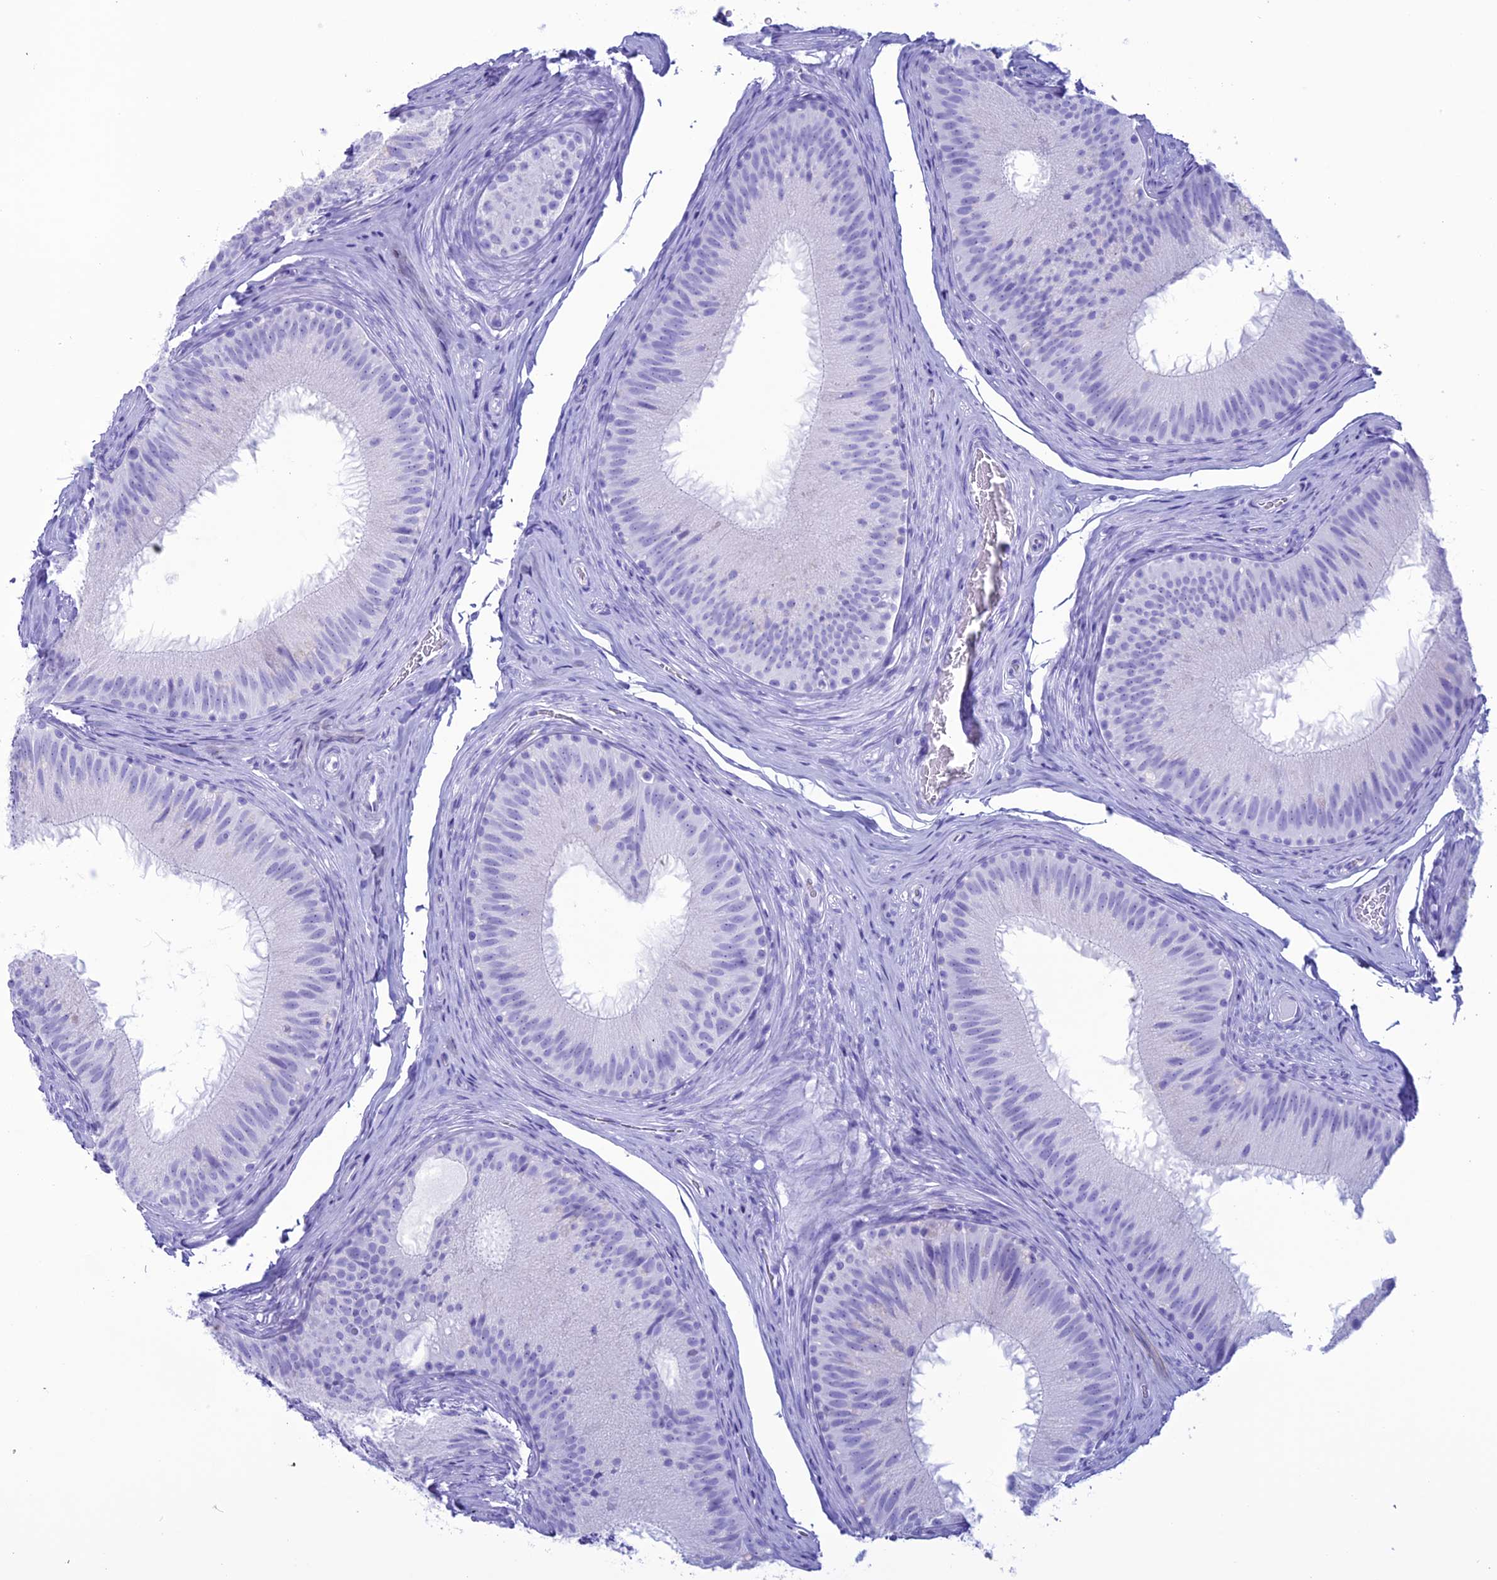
{"staining": {"intensity": "negative", "quantity": "none", "location": "none"}, "tissue": "epididymis", "cell_type": "Glandular cells", "image_type": "normal", "snomed": [{"axis": "morphology", "description": "Normal tissue, NOS"}, {"axis": "topography", "description": "Epididymis"}], "caption": "Immunohistochemistry (IHC) image of normal epididymis: human epididymis stained with DAB (3,3'-diaminobenzidine) shows no significant protein positivity in glandular cells. (Brightfield microscopy of DAB (3,3'-diaminobenzidine) IHC at high magnification).", "gene": "MZB1", "patient": {"sex": "male", "age": 34}}